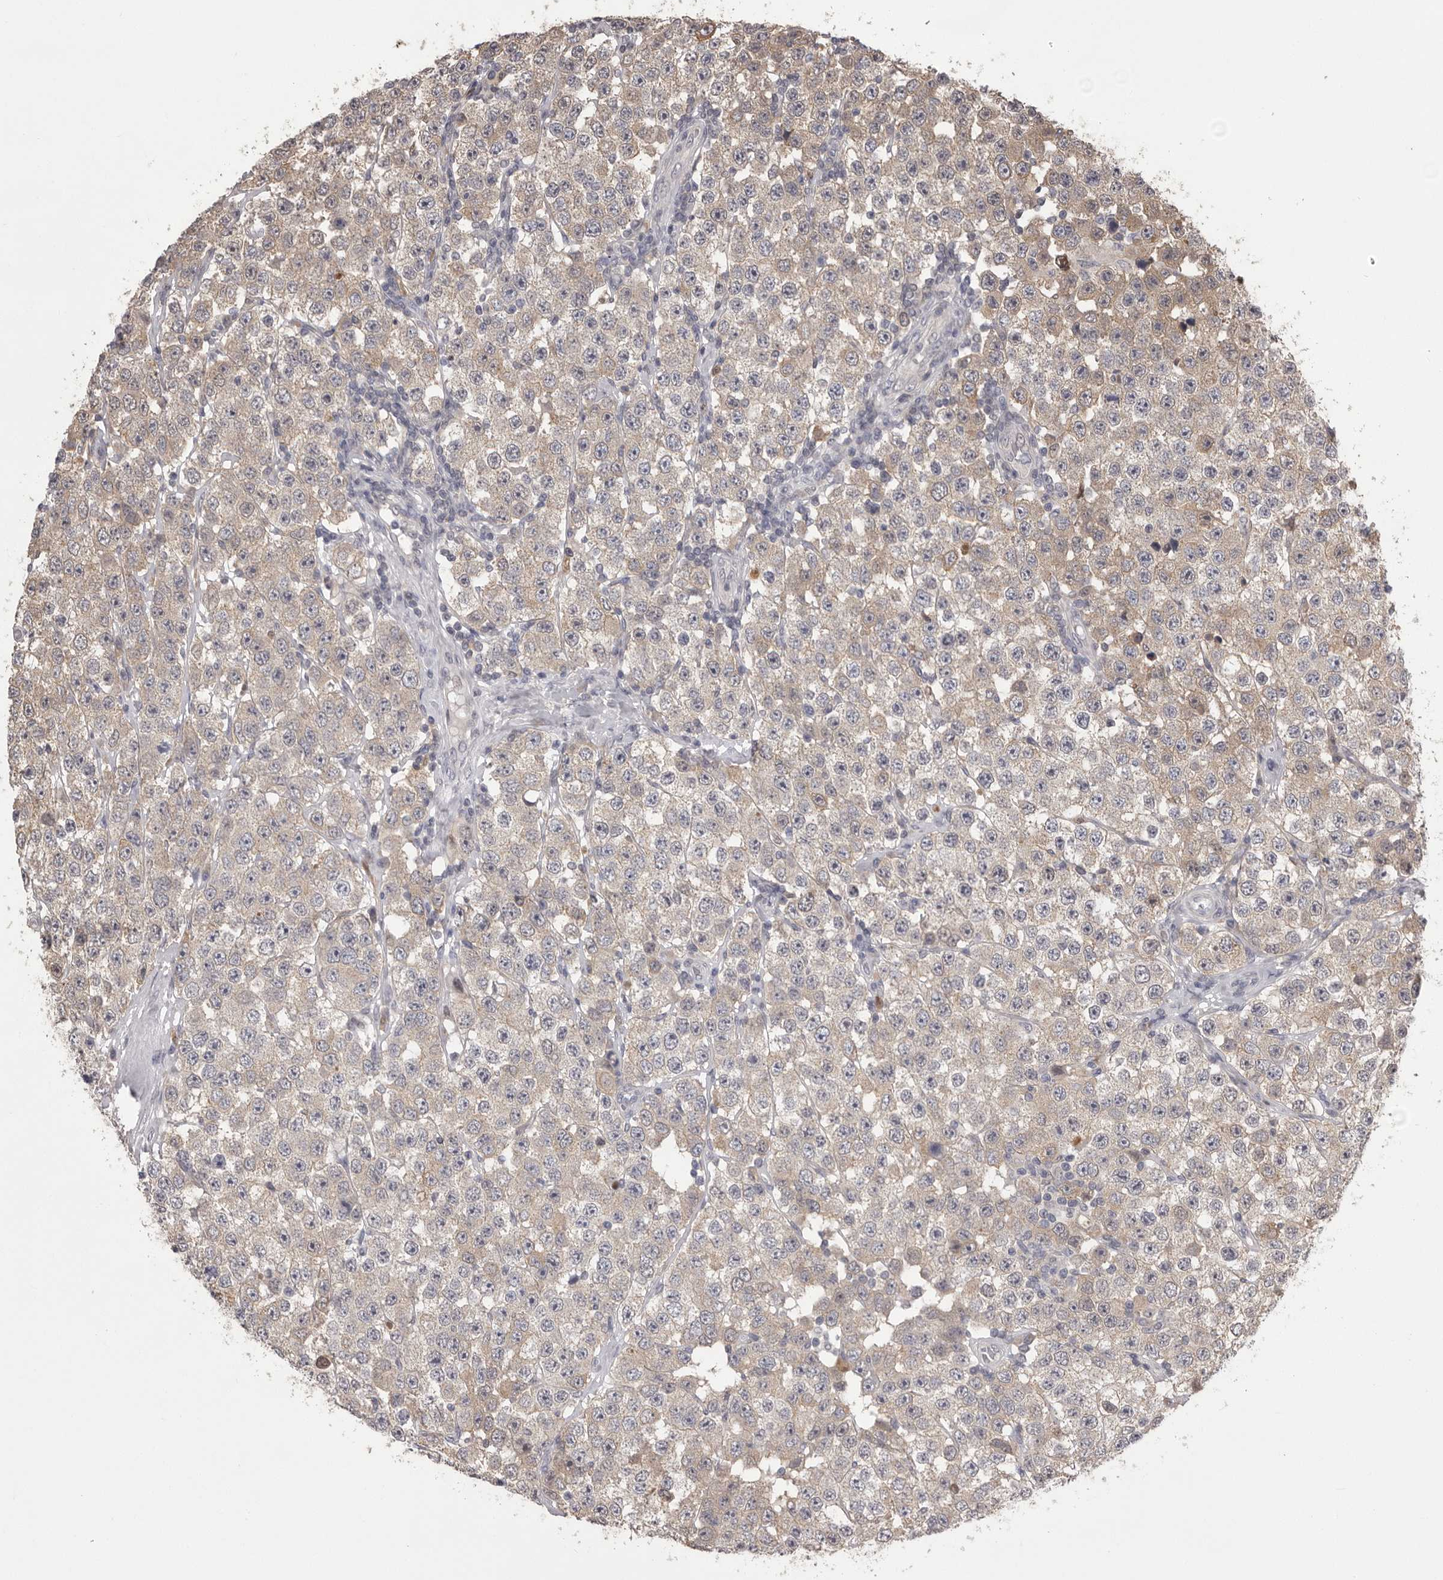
{"staining": {"intensity": "weak", "quantity": ">75%", "location": "cytoplasmic/membranous"}, "tissue": "testis cancer", "cell_type": "Tumor cells", "image_type": "cancer", "snomed": [{"axis": "morphology", "description": "Seminoma, NOS"}, {"axis": "topography", "description": "Testis"}], "caption": "Approximately >75% of tumor cells in human seminoma (testis) reveal weak cytoplasmic/membranous protein staining as visualized by brown immunohistochemical staining.", "gene": "MDH1", "patient": {"sex": "male", "age": 28}}